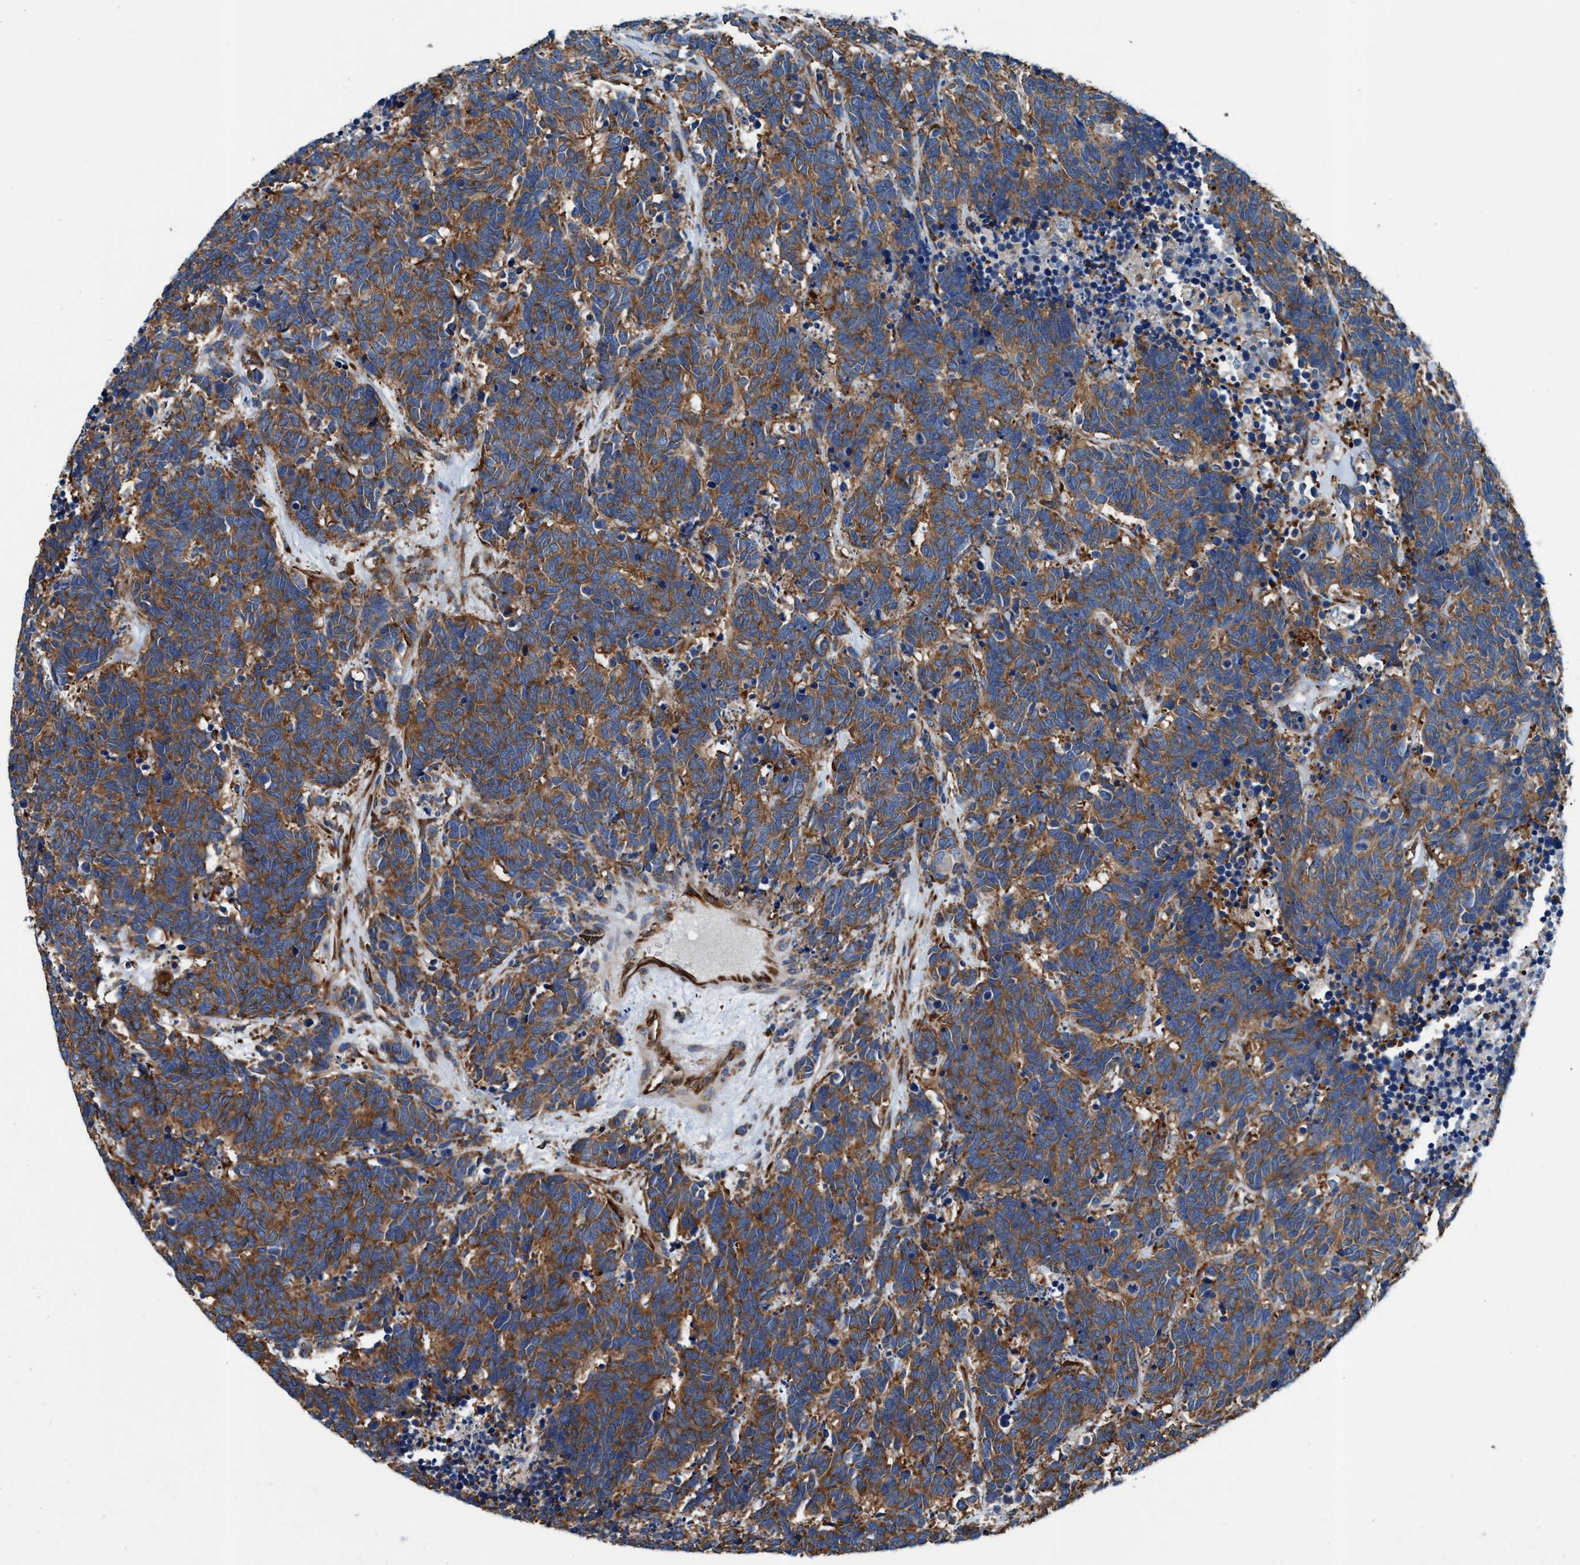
{"staining": {"intensity": "moderate", "quantity": ">75%", "location": "cytoplasmic/membranous"}, "tissue": "carcinoid", "cell_type": "Tumor cells", "image_type": "cancer", "snomed": [{"axis": "morphology", "description": "Carcinoma, NOS"}, {"axis": "morphology", "description": "Carcinoid, malignant, NOS"}, {"axis": "topography", "description": "Urinary bladder"}], "caption": "Protein expression analysis of human carcinoid (malignant) reveals moderate cytoplasmic/membranous positivity in approximately >75% of tumor cells.", "gene": "ENDOG", "patient": {"sex": "male", "age": 57}}